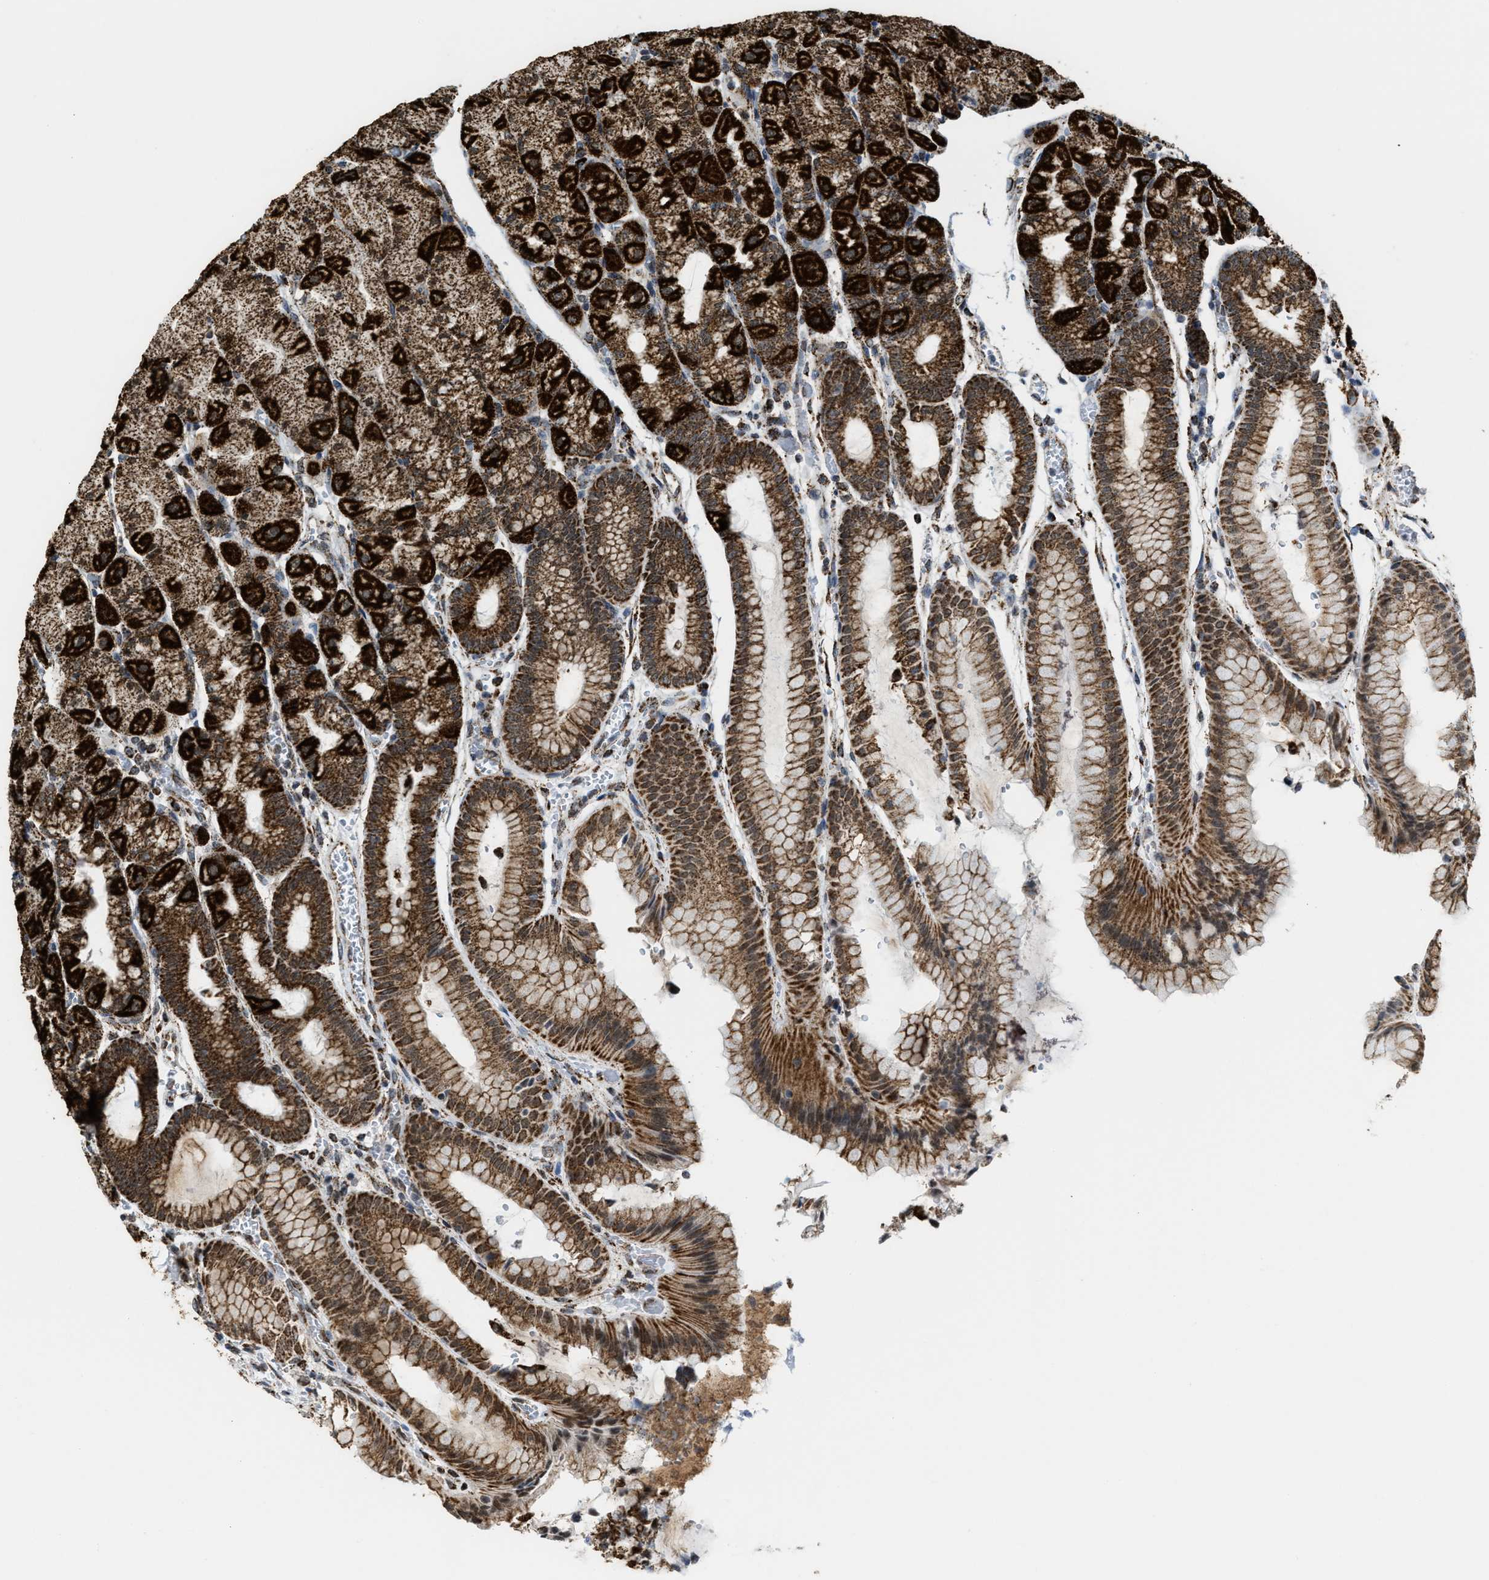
{"staining": {"intensity": "strong", "quantity": ">75%", "location": "cytoplasmic/membranous"}, "tissue": "stomach", "cell_type": "Glandular cells", "image_type": "normal", "snomed": [{"axis": "morphology", "description": "Normal tissue, NOS"}, {"axis": "morphology", "description": "Carcinoid, malignant, NOS"}, {"axis": "topography", "description": "Stomach, upper"}], "caption": "Stomach stained with a brown dye displays strong cytoplasmic/membranous positive positivity in approximately >75% of glandular cells.", "gene": "HIBADH", "patient": {"sex": "male", "age": 39}}